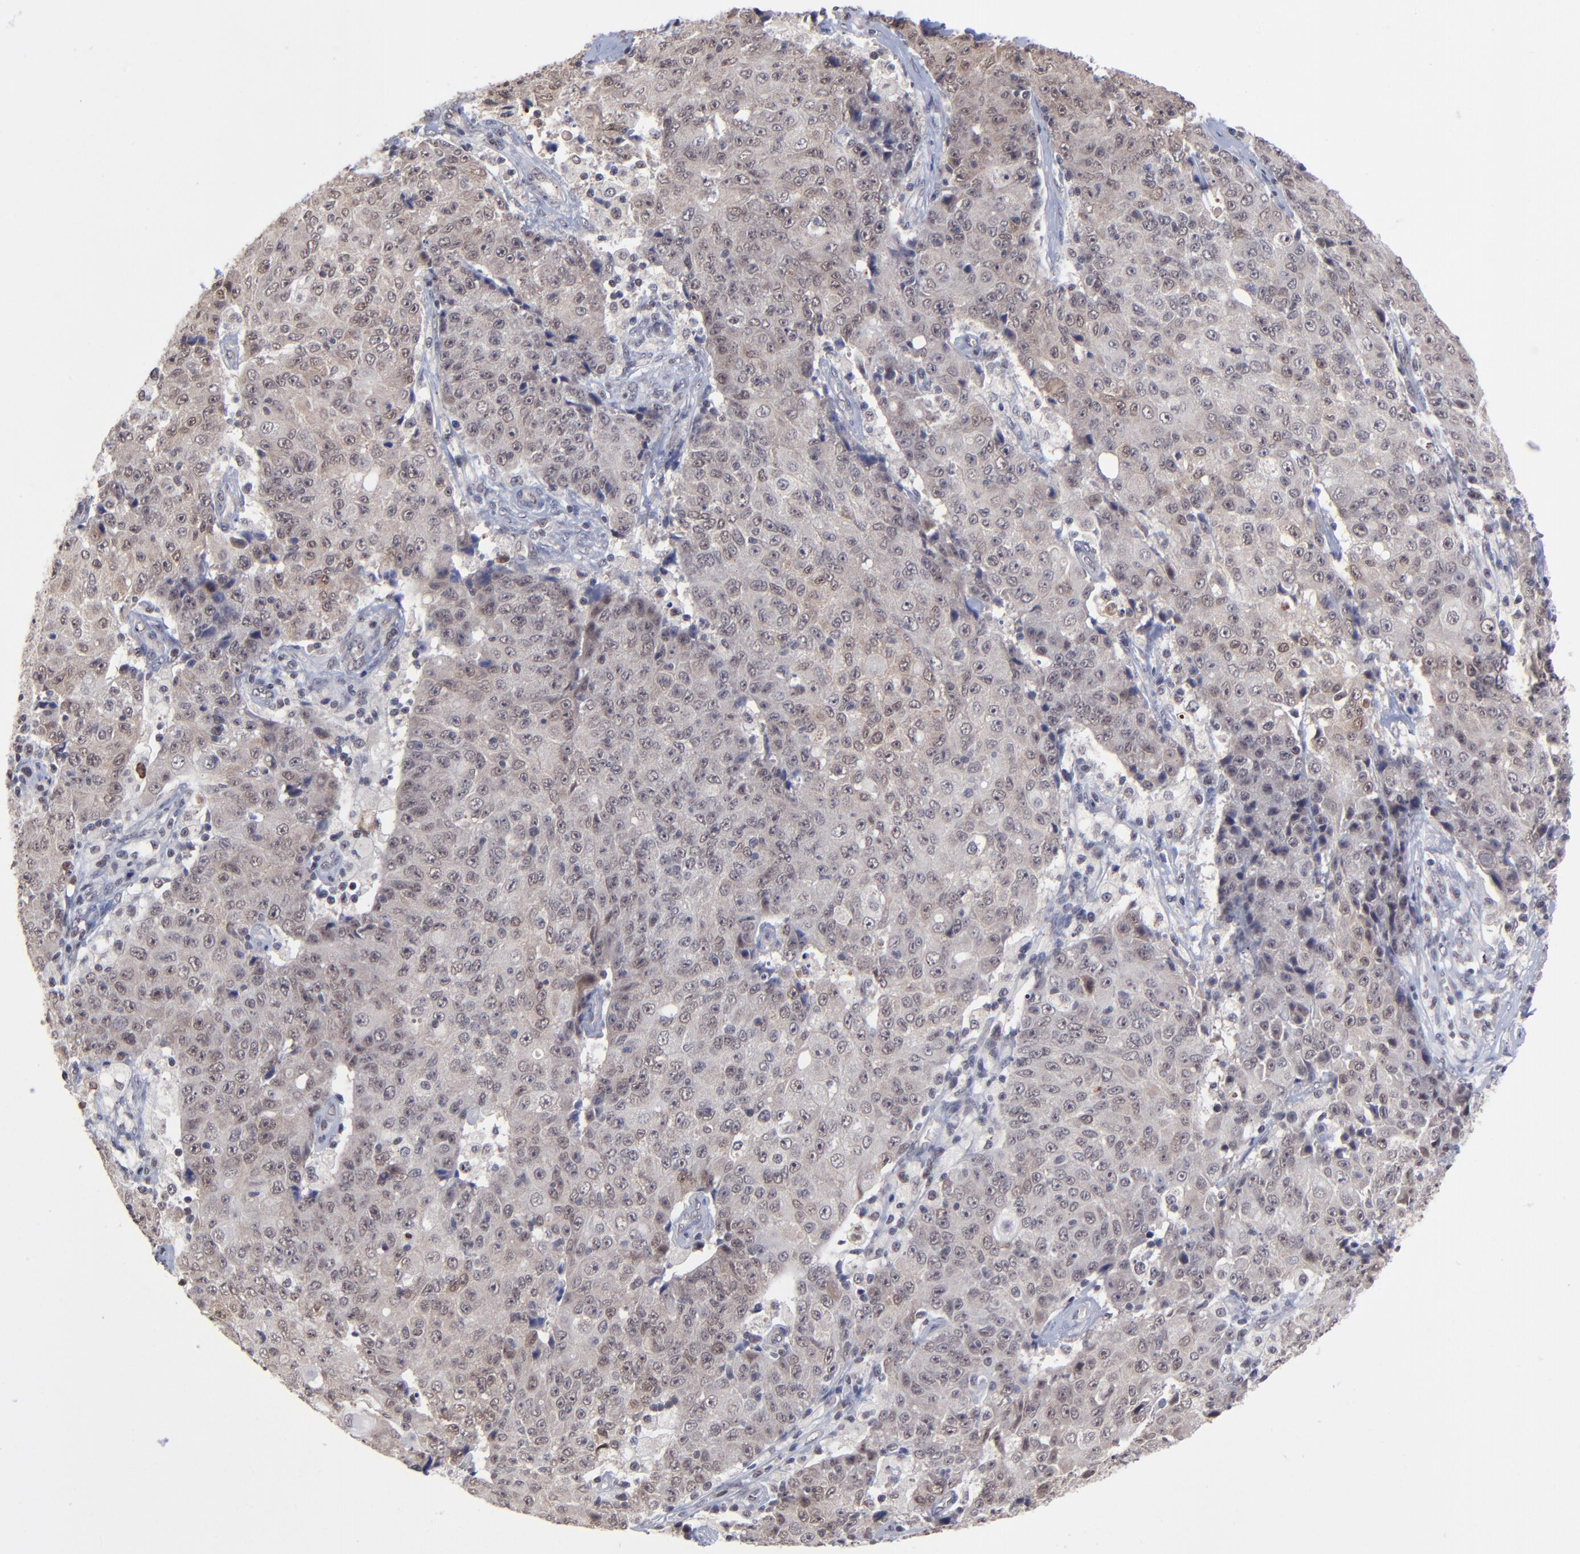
{"staining": {"intensity": "weak", "quantity": "25%-75%", "location": "cytoplasmic/membranous"}, "tissue": "ovarian cancer", "cell_type": "Tumor cells", "image_type": "cancer", "snomed": [{"axis": "morphology", "description": "Carcinoma, endometroid"}, {"axis": "topography", "description": "Ovary"}], "caption": "The photomicrograph displays immunohistochemical staining of ovarian cancer (endometroid carcinoma). There is weak cytoplasmic/membranous staining is seen in approximately 25%-75% of tumor cells.", "gene": "ZNF419", "patient": {"sex": "female", "age": 42}}